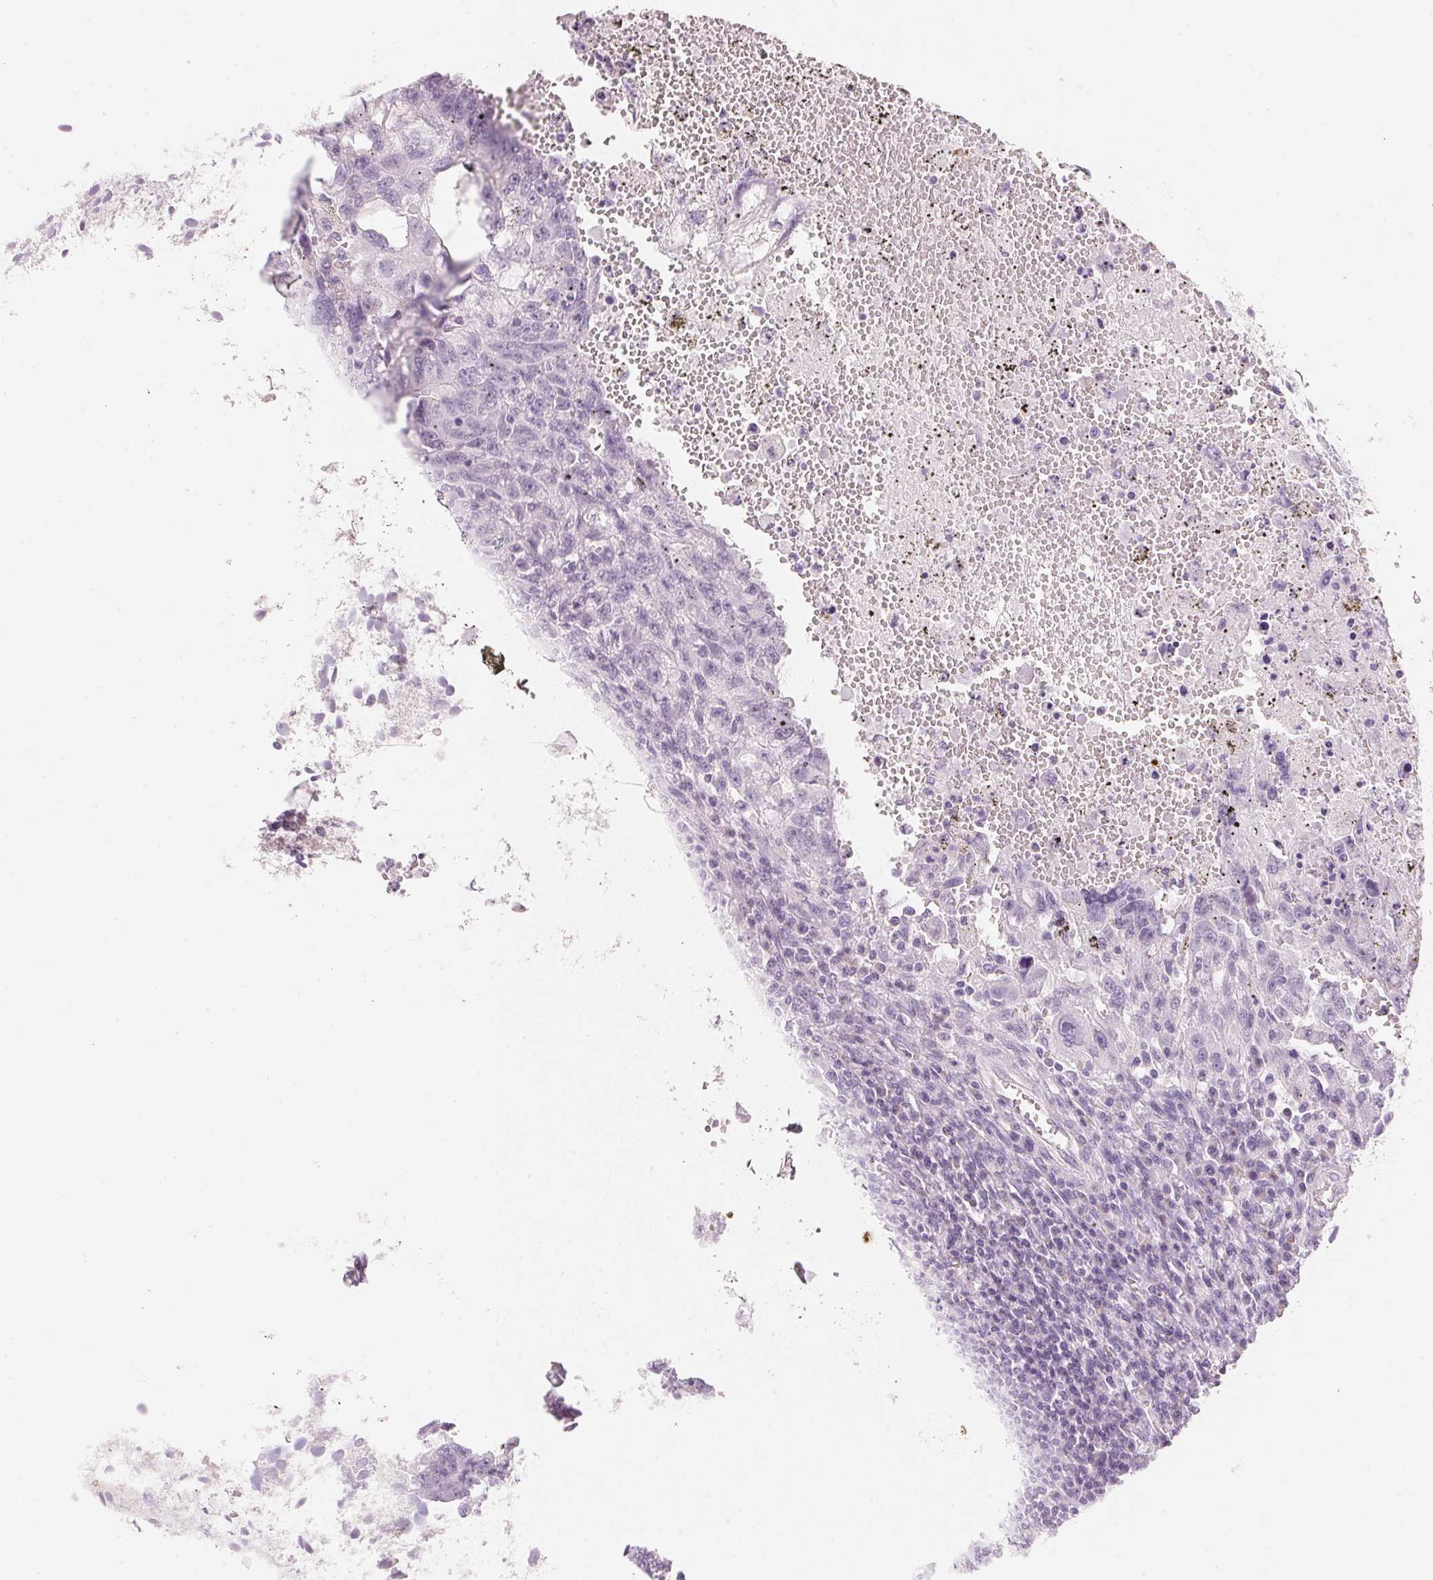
{"staining": {"intensity": "negative", "quantity": "none", "location": "none"}, "tissue": "testis cancer", "cell_type": "Tumor cells", "image_type": "cancer", "snomed": [{"axis": "morphology", "description": "Carcinoma, Embryonal, NOS"}, {"axis": "topography", "description": "Testis"}], "caption": "Immunohistochemistry photomicrograph of neoplastic tissue: testis embryonal carcinoma stained with DAB displays no significant protein positivity in tumor cells.", "gene": "HOXB13", "patient": {"sex": "male", "age": 26}}